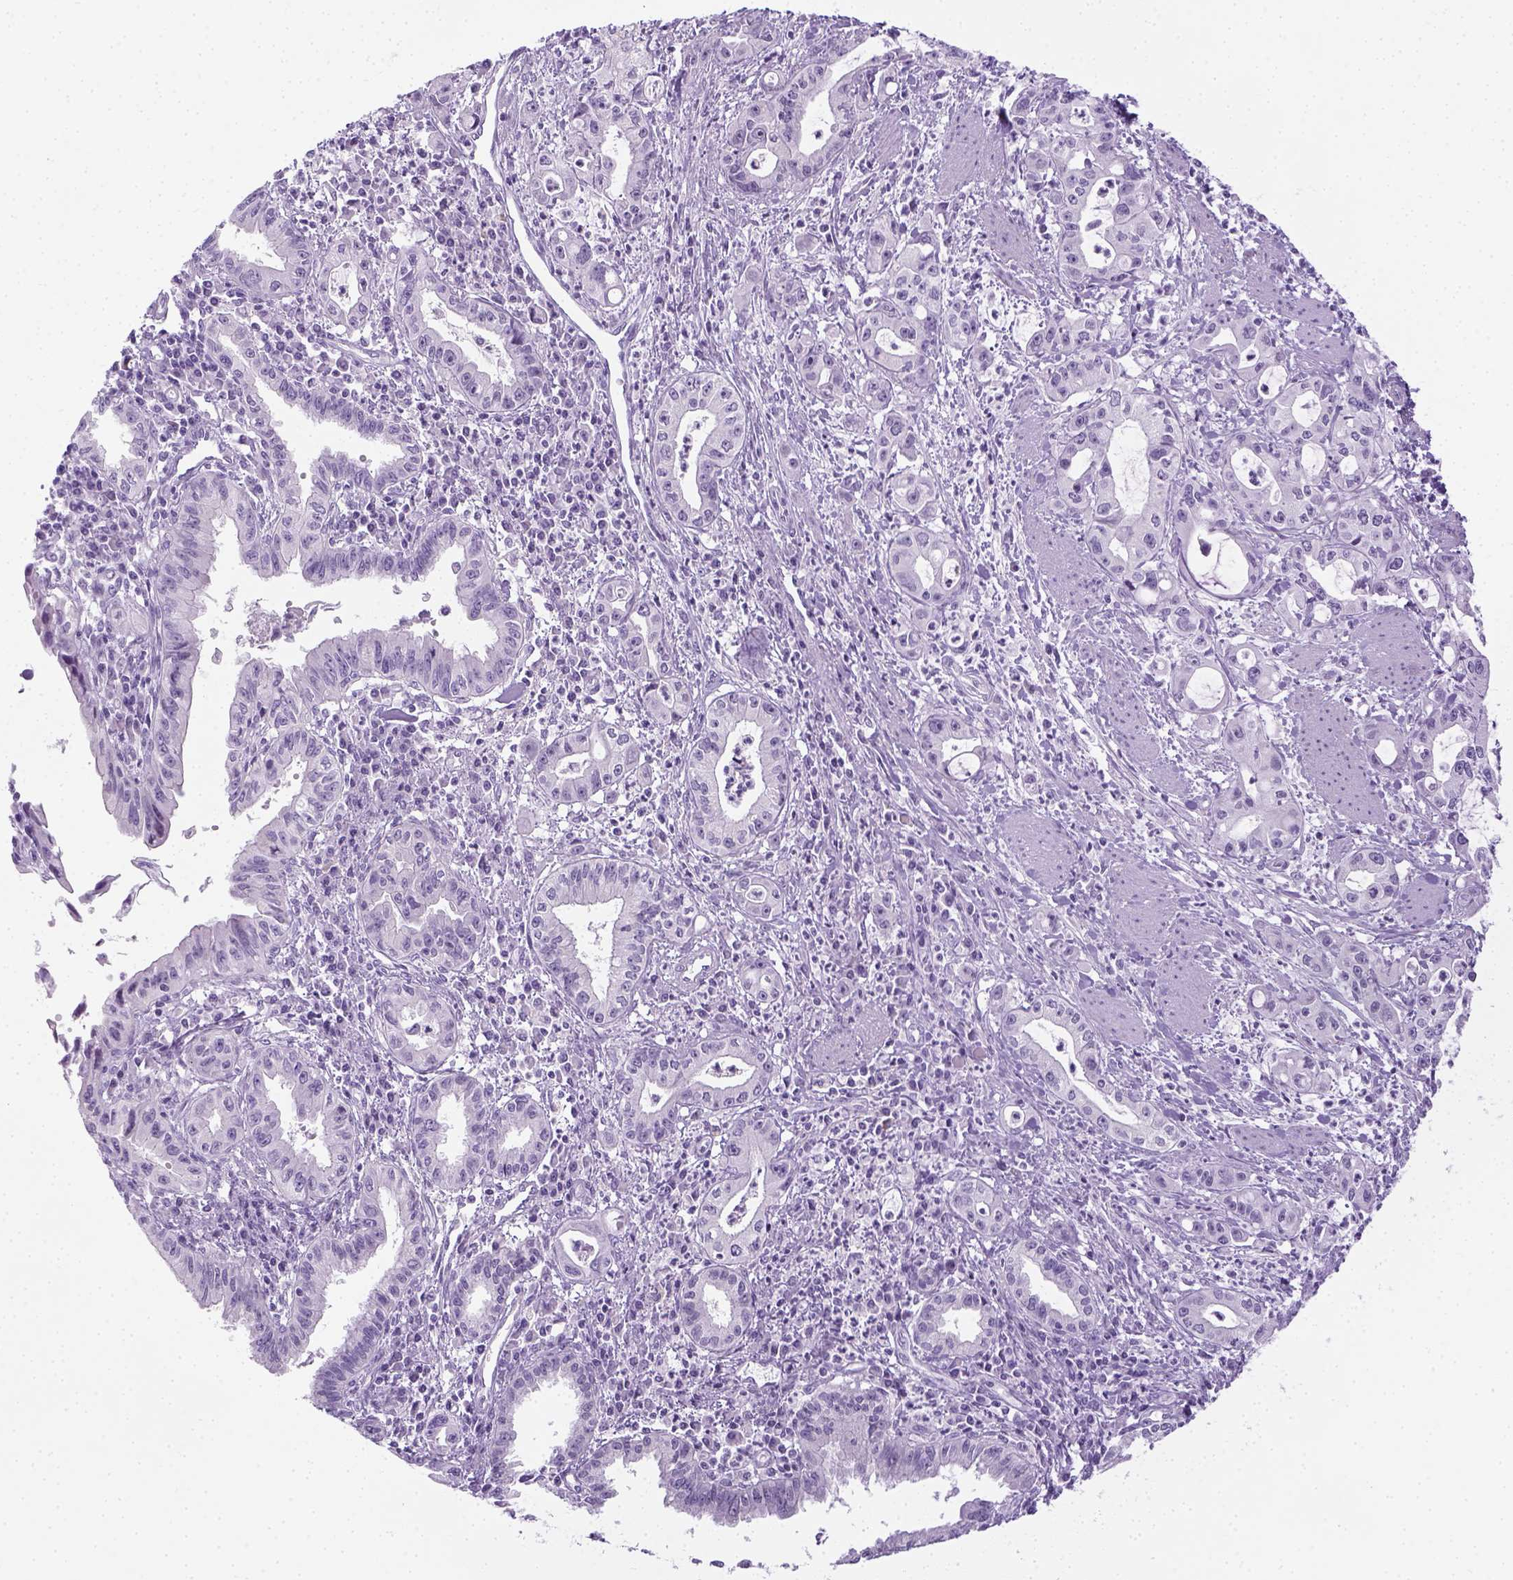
{"staining": {"intensity": "negative", "quantity": "none", "location": "none"}, "tissue": "pancreatic cancer", "cell_type": "Tumor cells", "image_type": "cancer", "snomed": [{"axis": "morphology", "description": "Adenocarcinoma, NOS"}, {"axis": "topography", "description": "Pancreas"}], "caption": "Tumor cells are negative for protein expression in human adenocarcinoma (pancreatic).", "gene": "LGSN", "patient": {"sex": "male", "age": 72}}